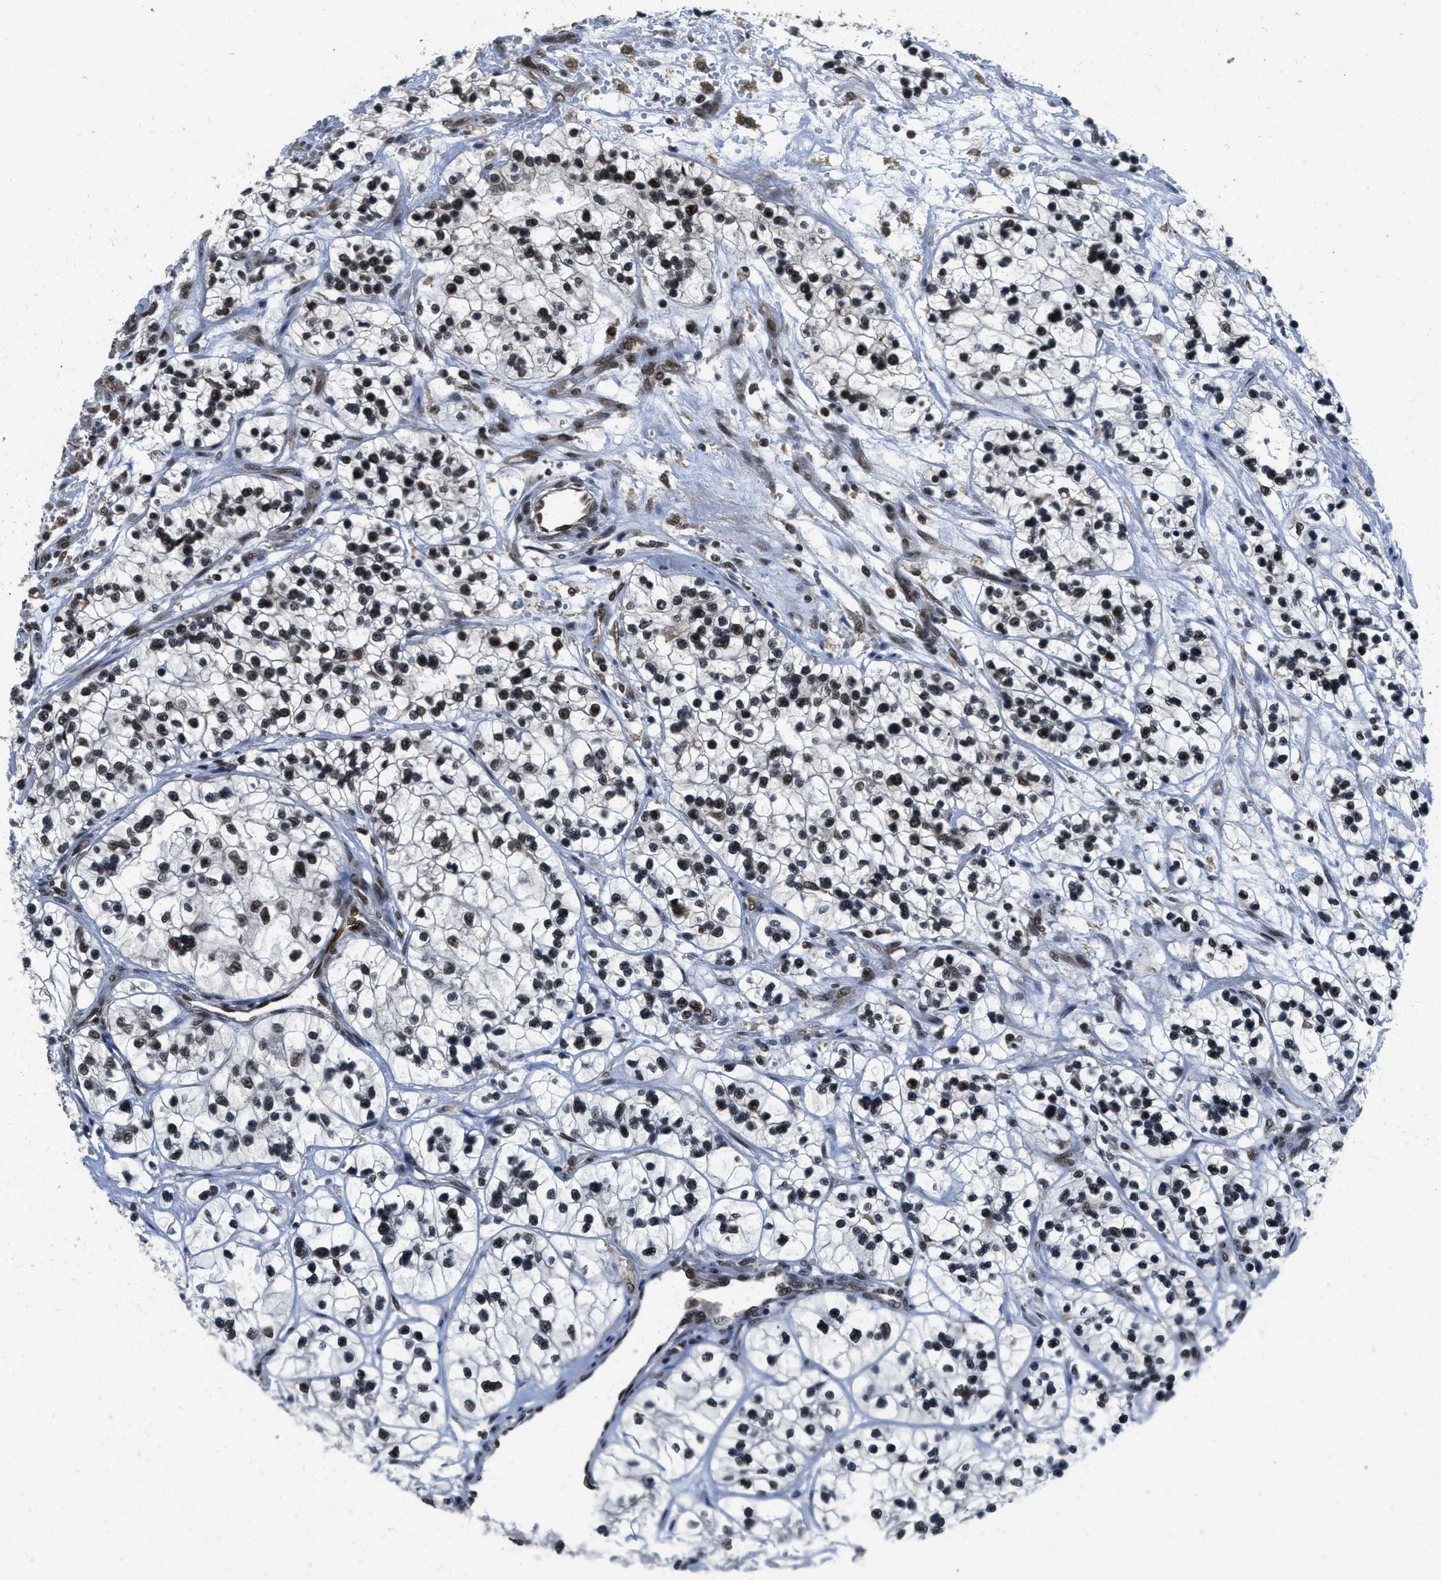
{"staining": {"intensity": "weak", "quantity": ">75%", "location": "nuclear"}, "tissue": "renal cancer", "cell_type": "Tumor cells", "image_type": "cancer", "snomed": [{"axis": "morphology", "description": "Adenocarcinoma, NOS"}, {"axis": "topography", "description": "Kidney"}], "caption": "IHC of renal adenocarcinoma shows low levels of weak nuclear positivity in about >75% of tumor cells.", "gene": "CUL4B", "patient": {"sex": "female", "age": 57}}